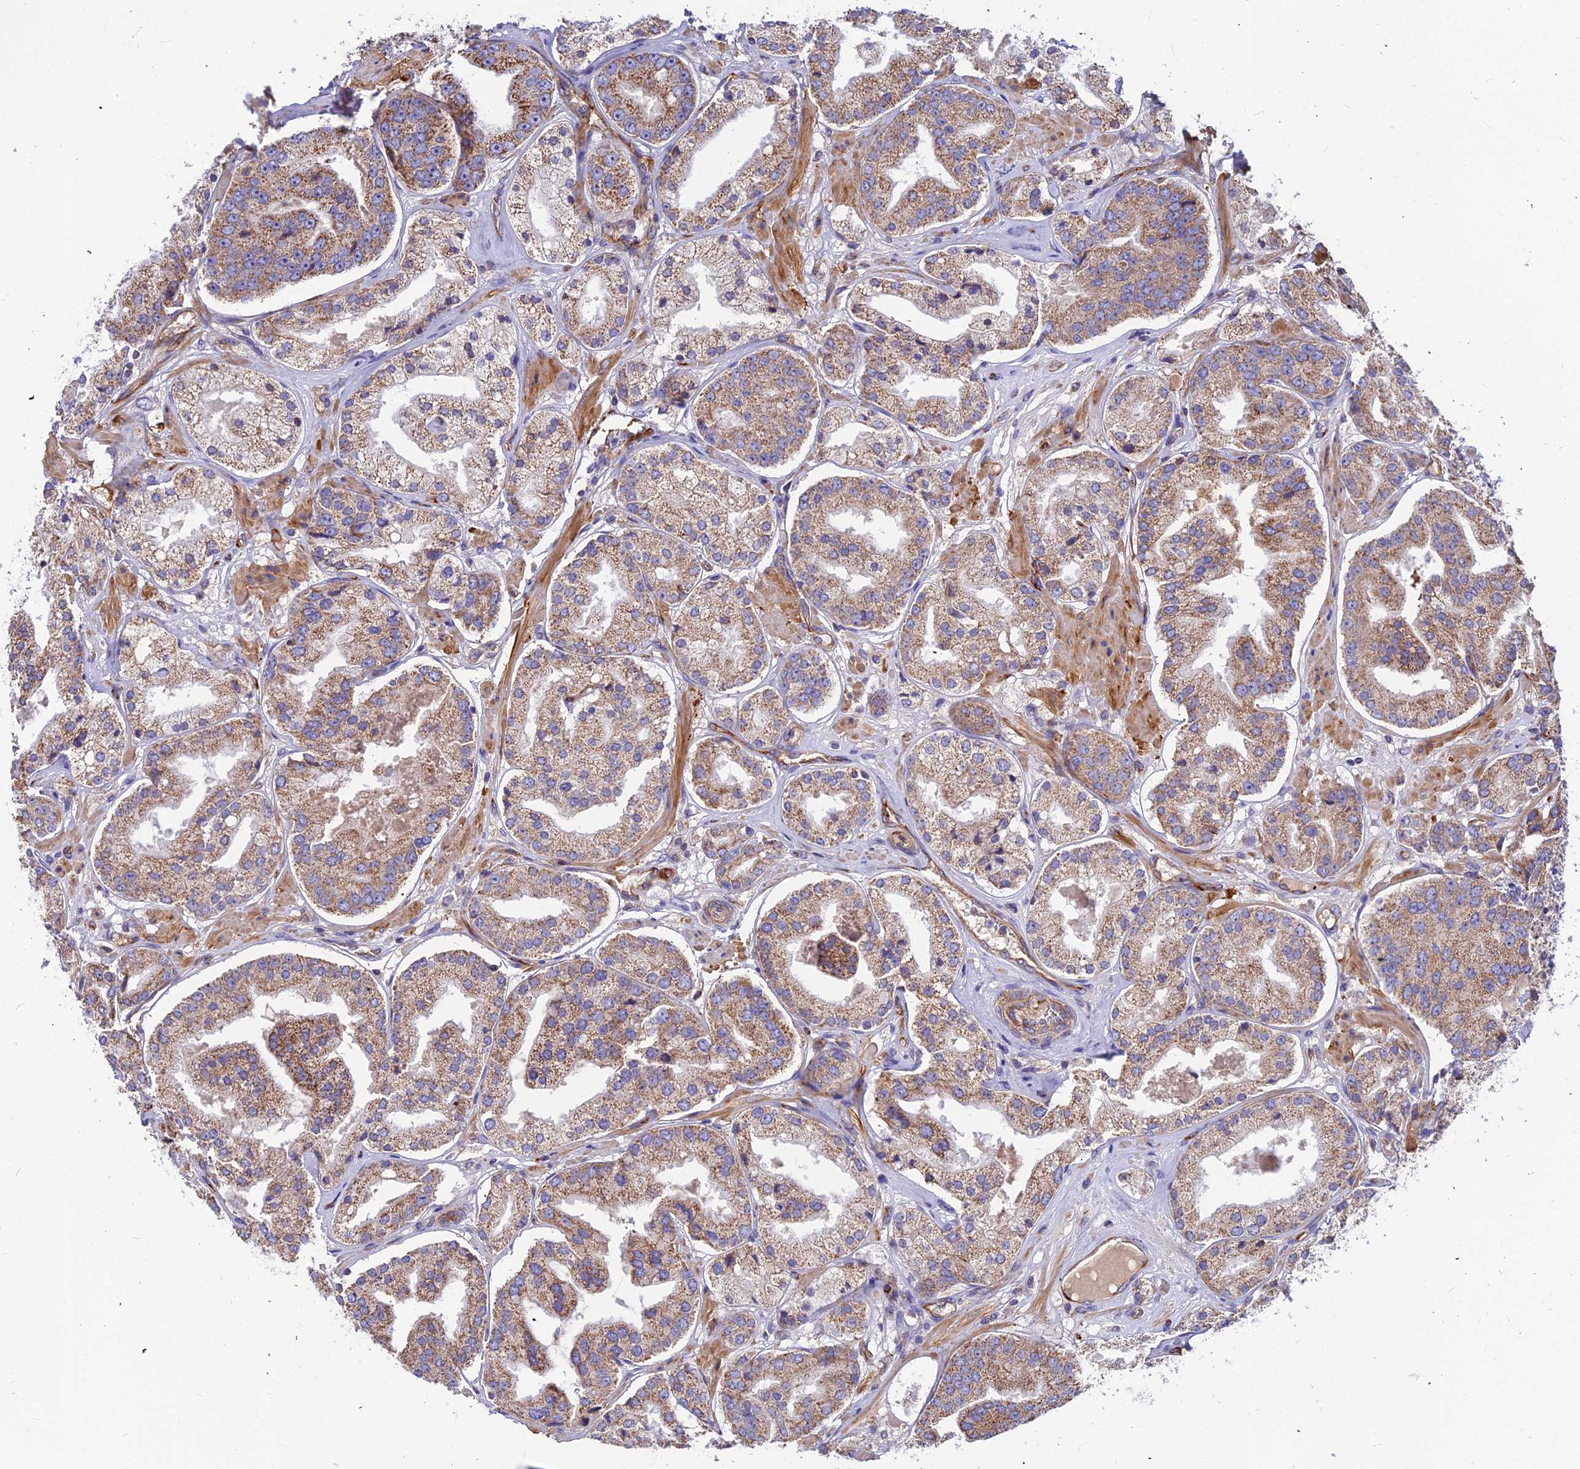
{"staining": {"intensity": "moderate", "quantity": ">75%", "location": "cytoplasmic/membranous"}, "tissue": "prostate cancer", "cell_type": "Tumor cells", "image_type": "cancer", "snomed": [{"axis": "morphology", "description": "Adenocarcinoma, High grade"}, {"axis": "topography", "description": "Prostate"}], "caption": "There is medium levels of moderate cytoplasmic/membranous staining in tumor cells of prostate cancer (high-grade adenocarcinoma), as demonstrated by immunohistochemical staining (brown color).", "gene": "ASPHD1", "patient": {"sex": "male", "age": 63}}